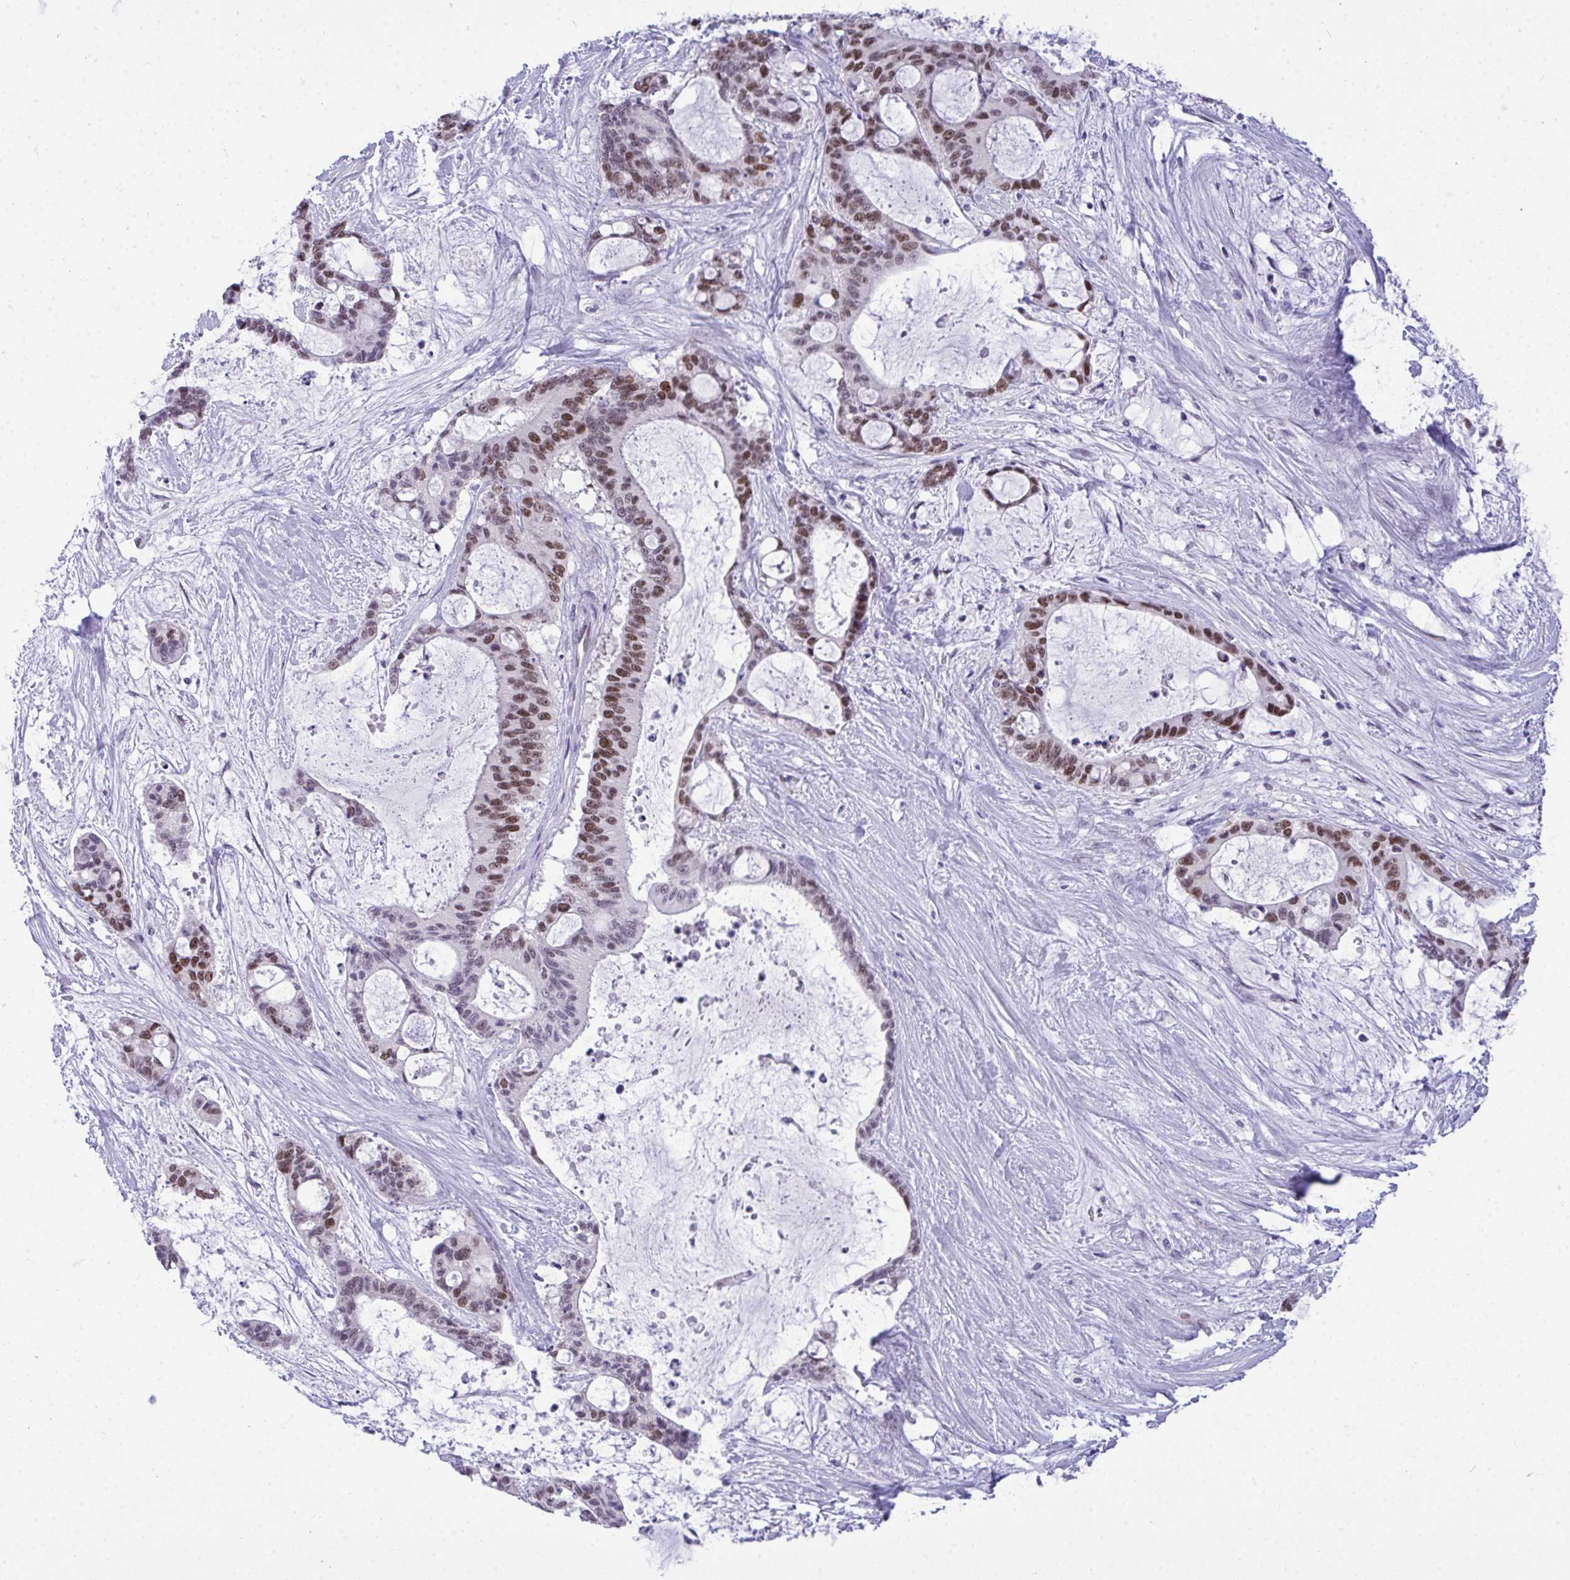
{"staining": {"intensity": "moderate", "quantity": ">75%", "location": "nuclear"}, "tissue": "liver cancer", "cell_type": "Tumor cells", "image_type": "cancer", "snomed": [{"axis": "morphology", "description": "Normal tissue, NOS"}, {"axis": "morphology", "description": "Cholangiocarcinoma"}, {"axis": "topography", "description": "Liver"}, {"axis": "topography", "description": "Peripheral nerve tissue"}], "caption": "Immunohistochemistry of human liver cholangiocarcinoma displays medium levels of moderate nuclear staining in approximately >75% of tumor cells.", "gene": "TEAD4", "patient": {"sex": "female", "age": 73}}